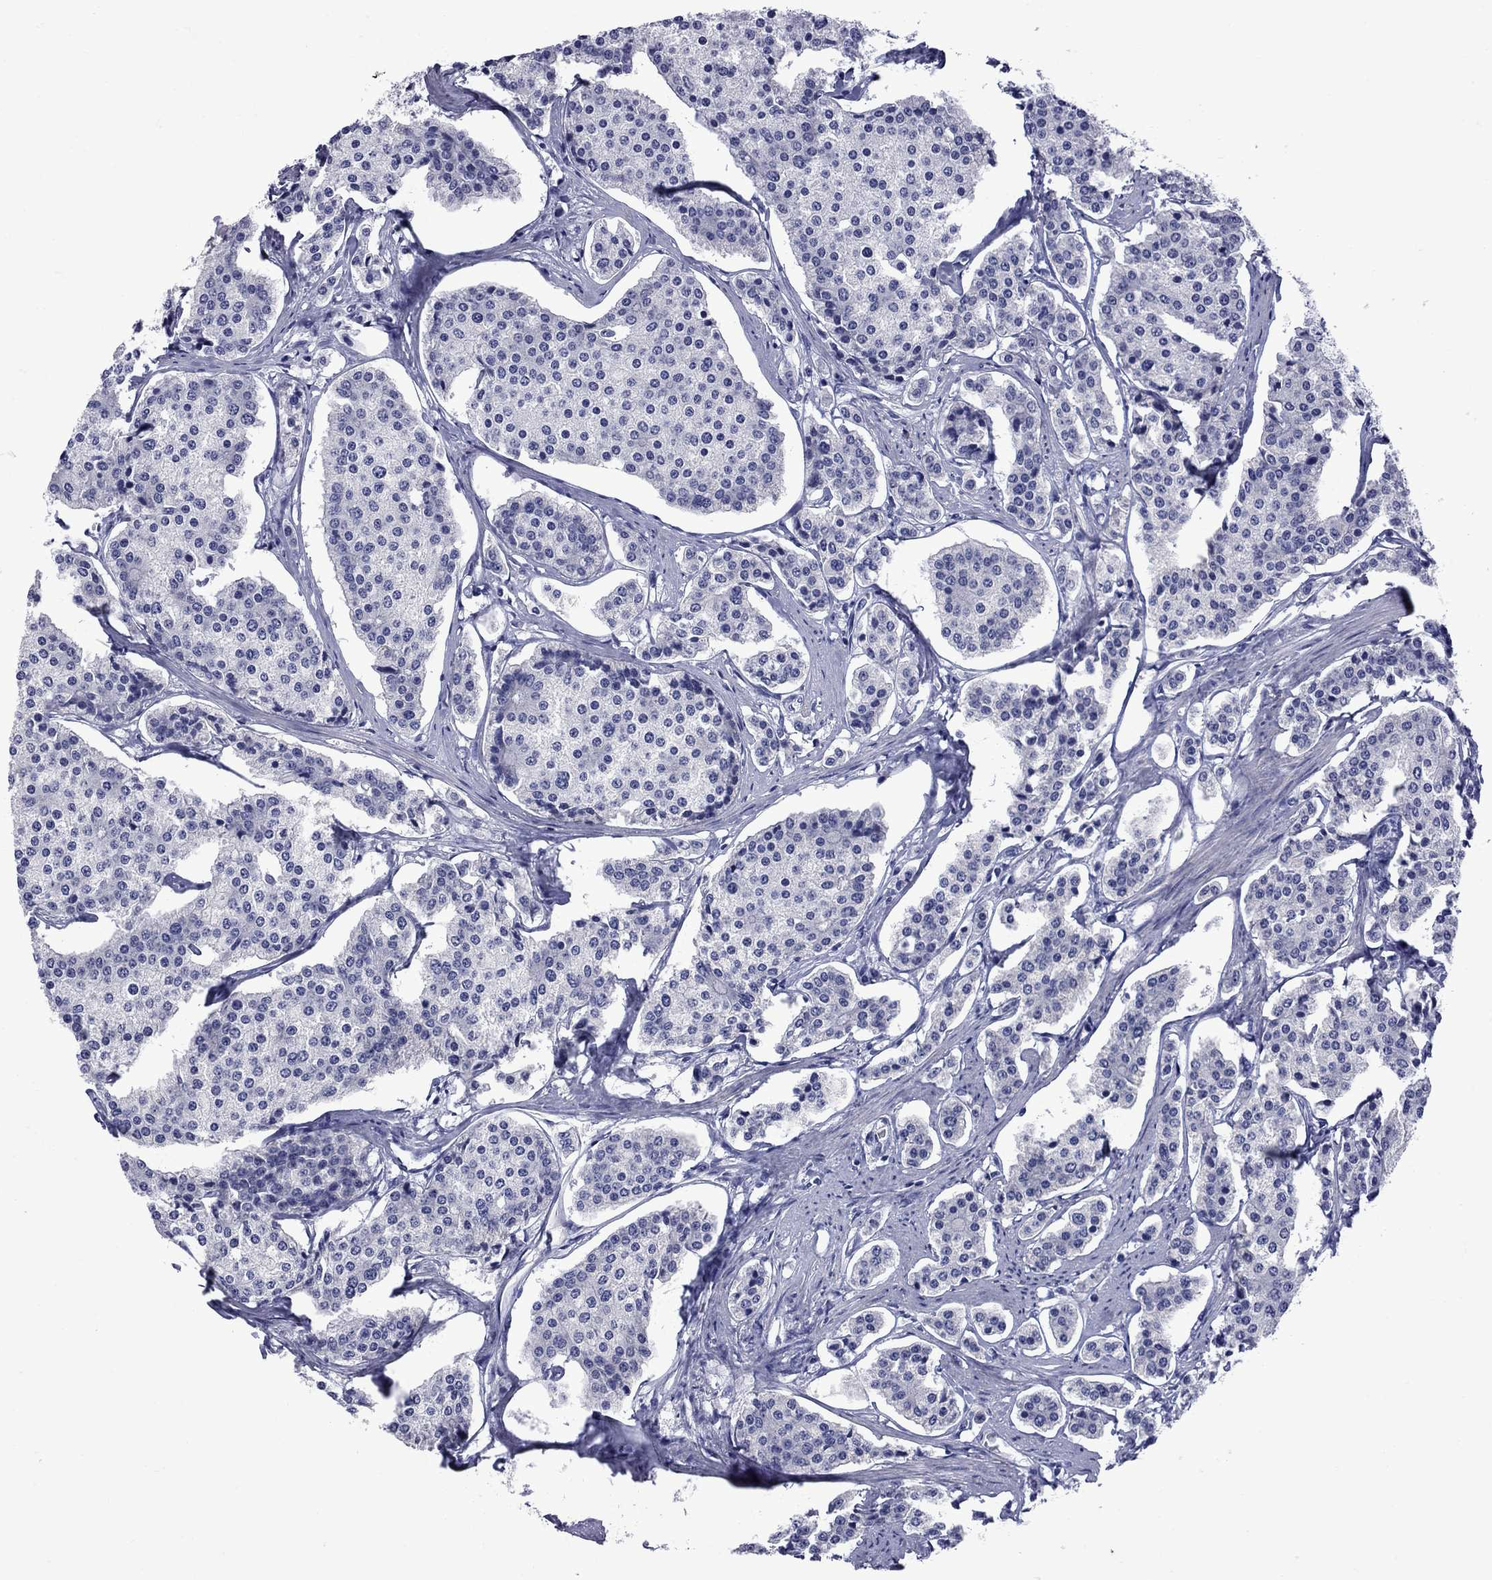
{"staining": {"intensity": "negative", "quantity": "none", "location": "none"}, "tissue": "carcinoid", "cell_type": "Tumor cells", "image_type": "cancer", "snomed": [{"axis": "morphology", "description": "Carcinoid, malignant, NOS"}, {"axis": "topography", "description": "Small intestine"}], "caption": "Tumor cells show no significant positivity in carcinoid (malignant). The staining is performed using DAB (3,3'-diaminobenzidine) brown chromogen with nuclei counter-stained in using hematoxylin.", "gene": "EPPIN", "patient": {"sex": "female", "age": 65}}